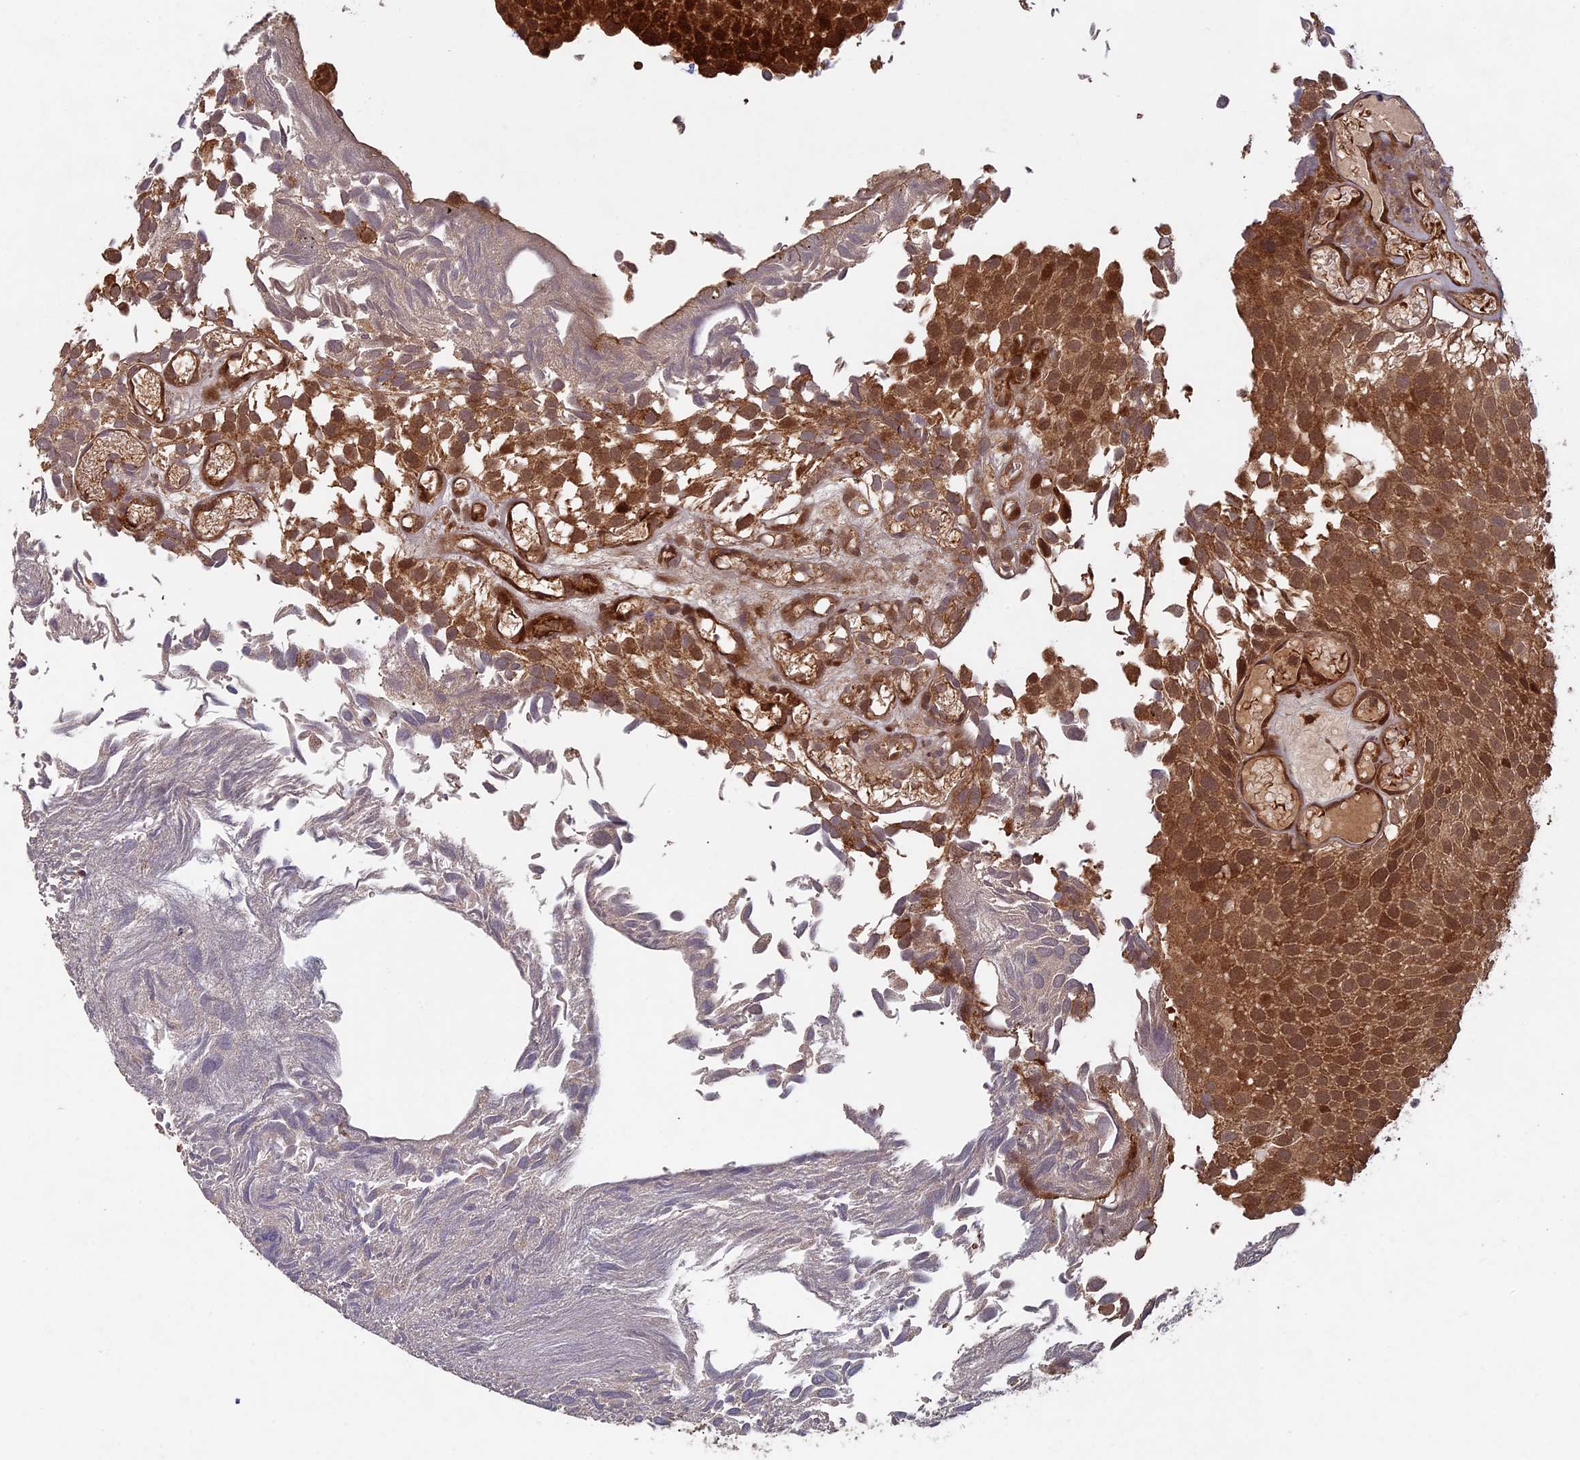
{"staining": {"intensity": "moderate", "quantity": ">75%", "location": "cytoplasmic/membranous,nuclear"}, "tissue": "urothelial cancer", "cell_type": "Tumor cells", "image_type": "cancer", "snomed": [{"axis": "morphology", "description": "Urothelial carcinoma, Low grade"}, {"axis": "topography", "description": "Urinary bladder"}], "caption": "Immunohistochemical staining of low-grade urothelial carcinoma displays medium levels of moderate cytoplasmic/membranous and nuclear staining in approximately >75% of tumor cells.", "gene": "RCCD1", "patient": {"sex": "male", "age": 89}}